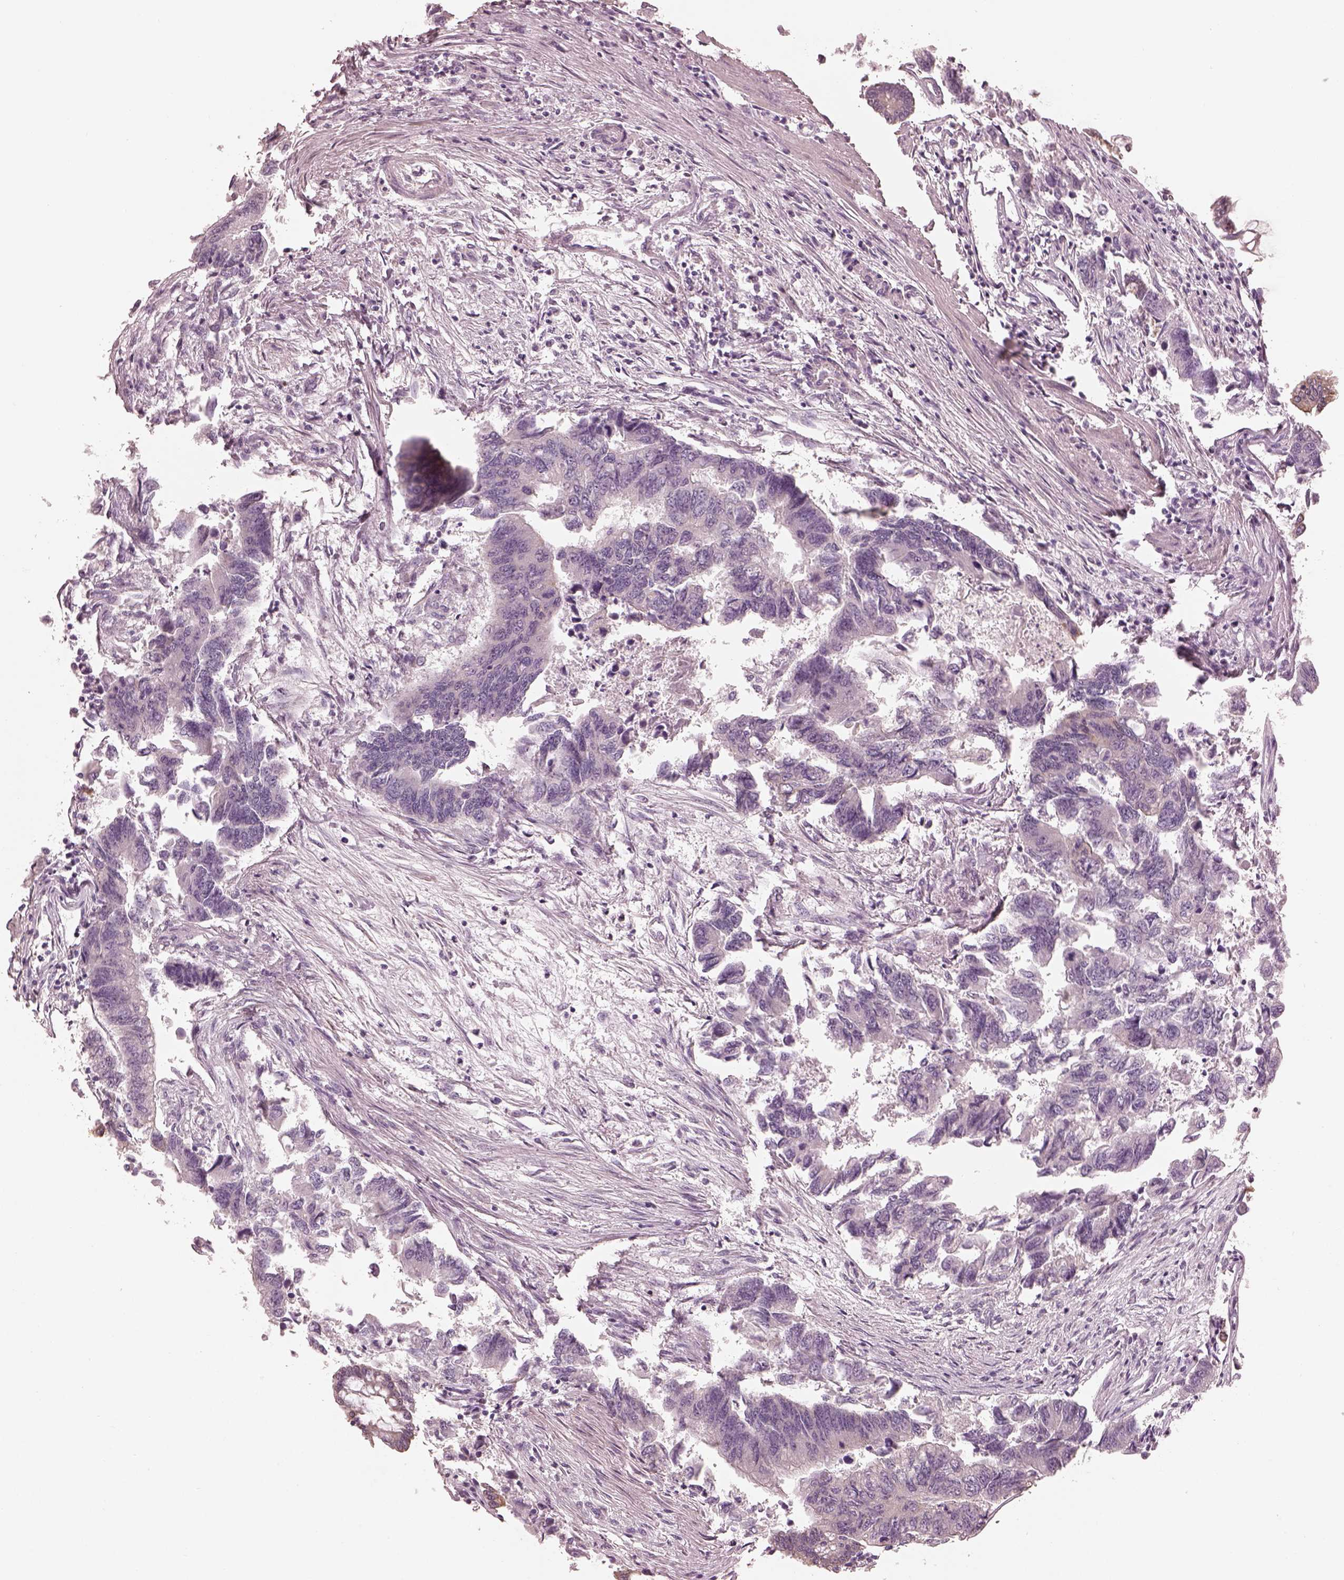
{"staining": {"intensity": "negative", "quantity": "none", "location": "none"}, "tissue": "colorectal cancer", "cell_type": "Tumor cells", "image_type": "cancer", "snomed": [{"axis": "morphology", "description": "Adenocarcinoma, NOS"}, {"axis": "topography", "description": "Colon"}], "caption": "There is no significant expression in tumor cells of colorectal adenocarcinoma.", "gene": "SLC25A46", "patient": {"sex": "female", "age": 65}}